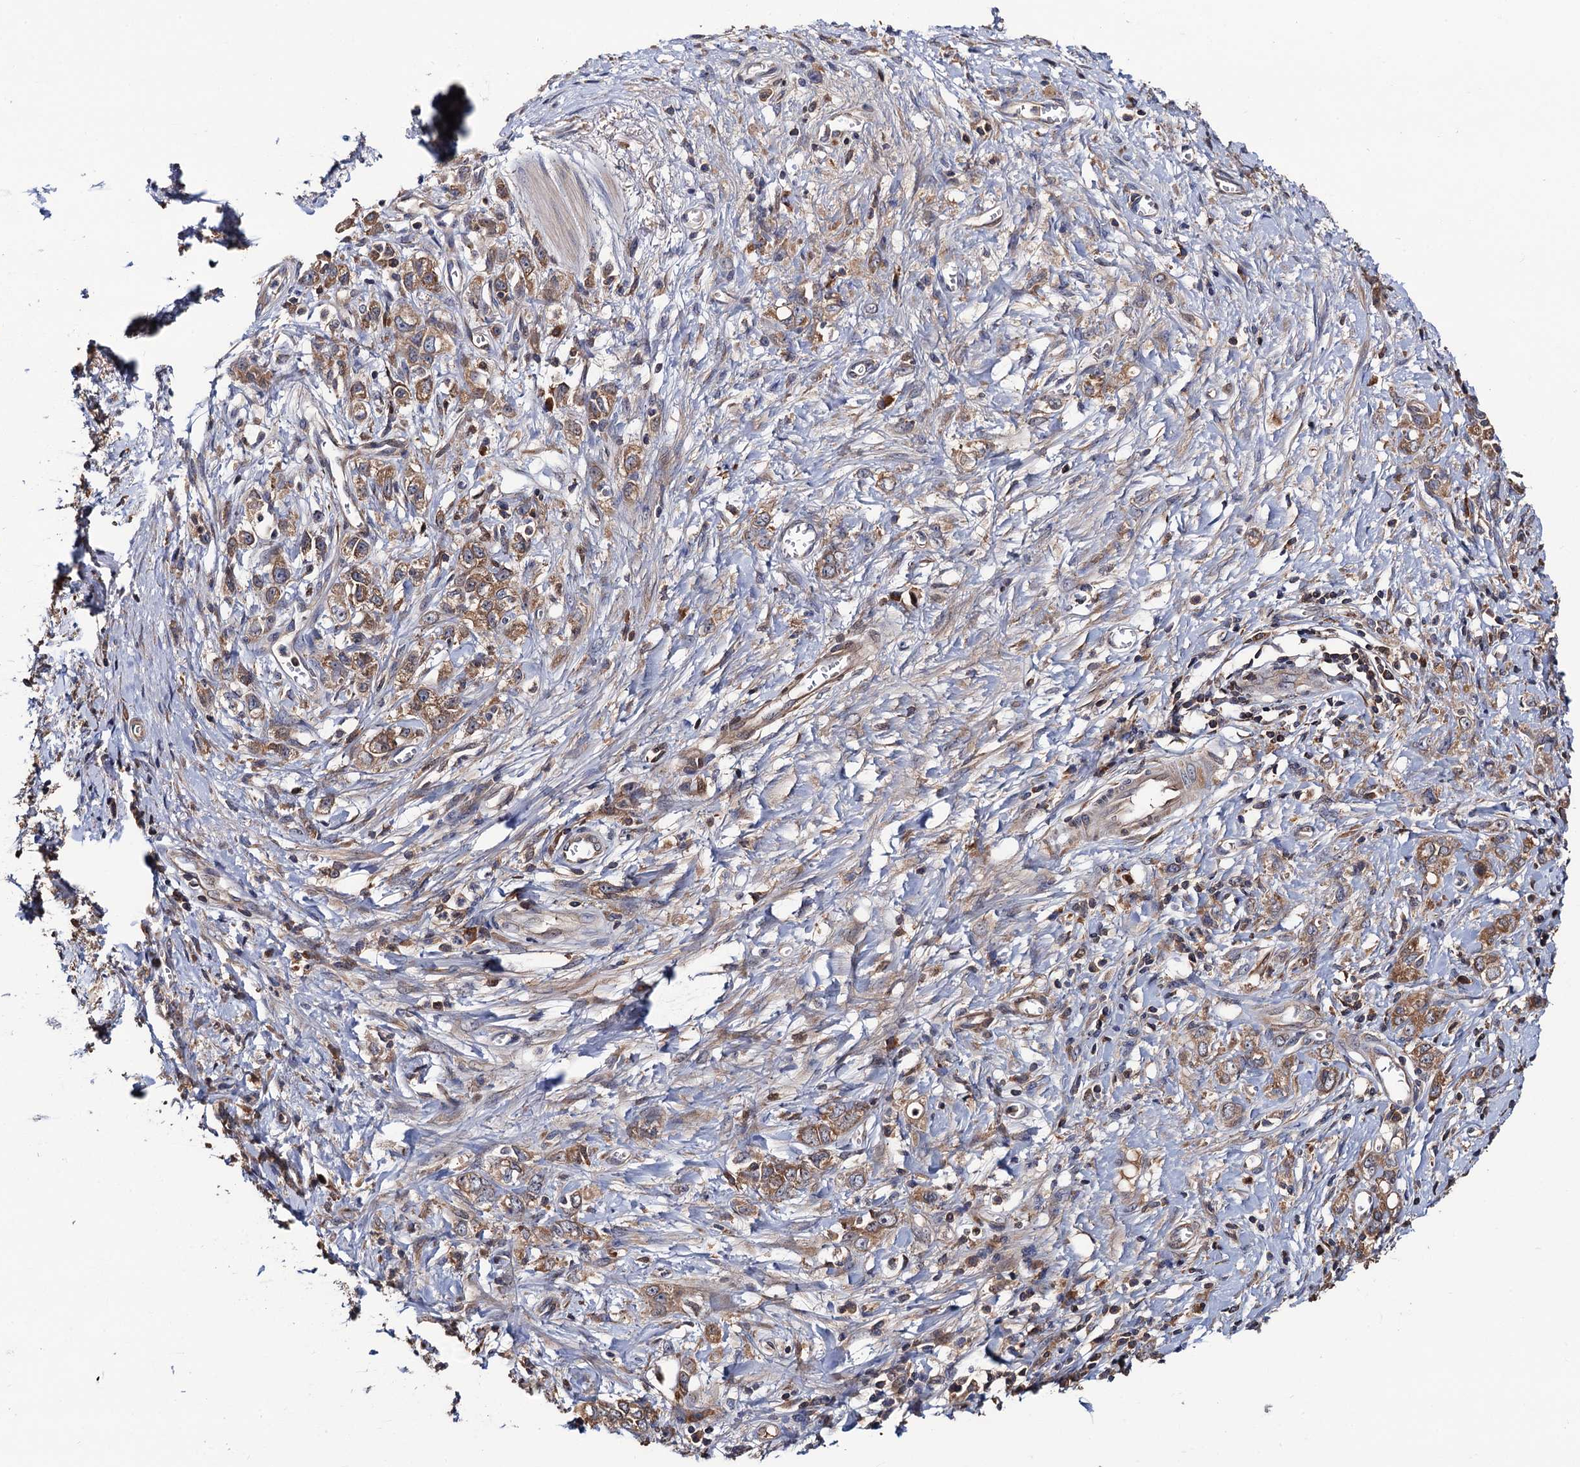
{"staining": {"intensity": "moderate", "quantity": ">75%", "location": "cytoplasmic/membranous"}, "tissue": "stomach cancer", "cell_type": "Tumor cells", "image_type": "cancer", "snomed": [{"axis": "morphology", "description": "Adenocarcinoma, NOS"}, {"axis": "topography", "description": "Stomach"}], "caption": "Stomach cancer (adenocarcinoma) stained for a protein exhibits moderate cytoplasmic/membranous positivity in tumor cells. The staining was performed using DAB (3,3'-diaminobenzidine) to visualize the protein expression in brown, while the nuclei were stained in blue with hematoxylin (Magnification: 20x).", "gene": "RGS11", "patient": {"sex": "female", "age": 76}}